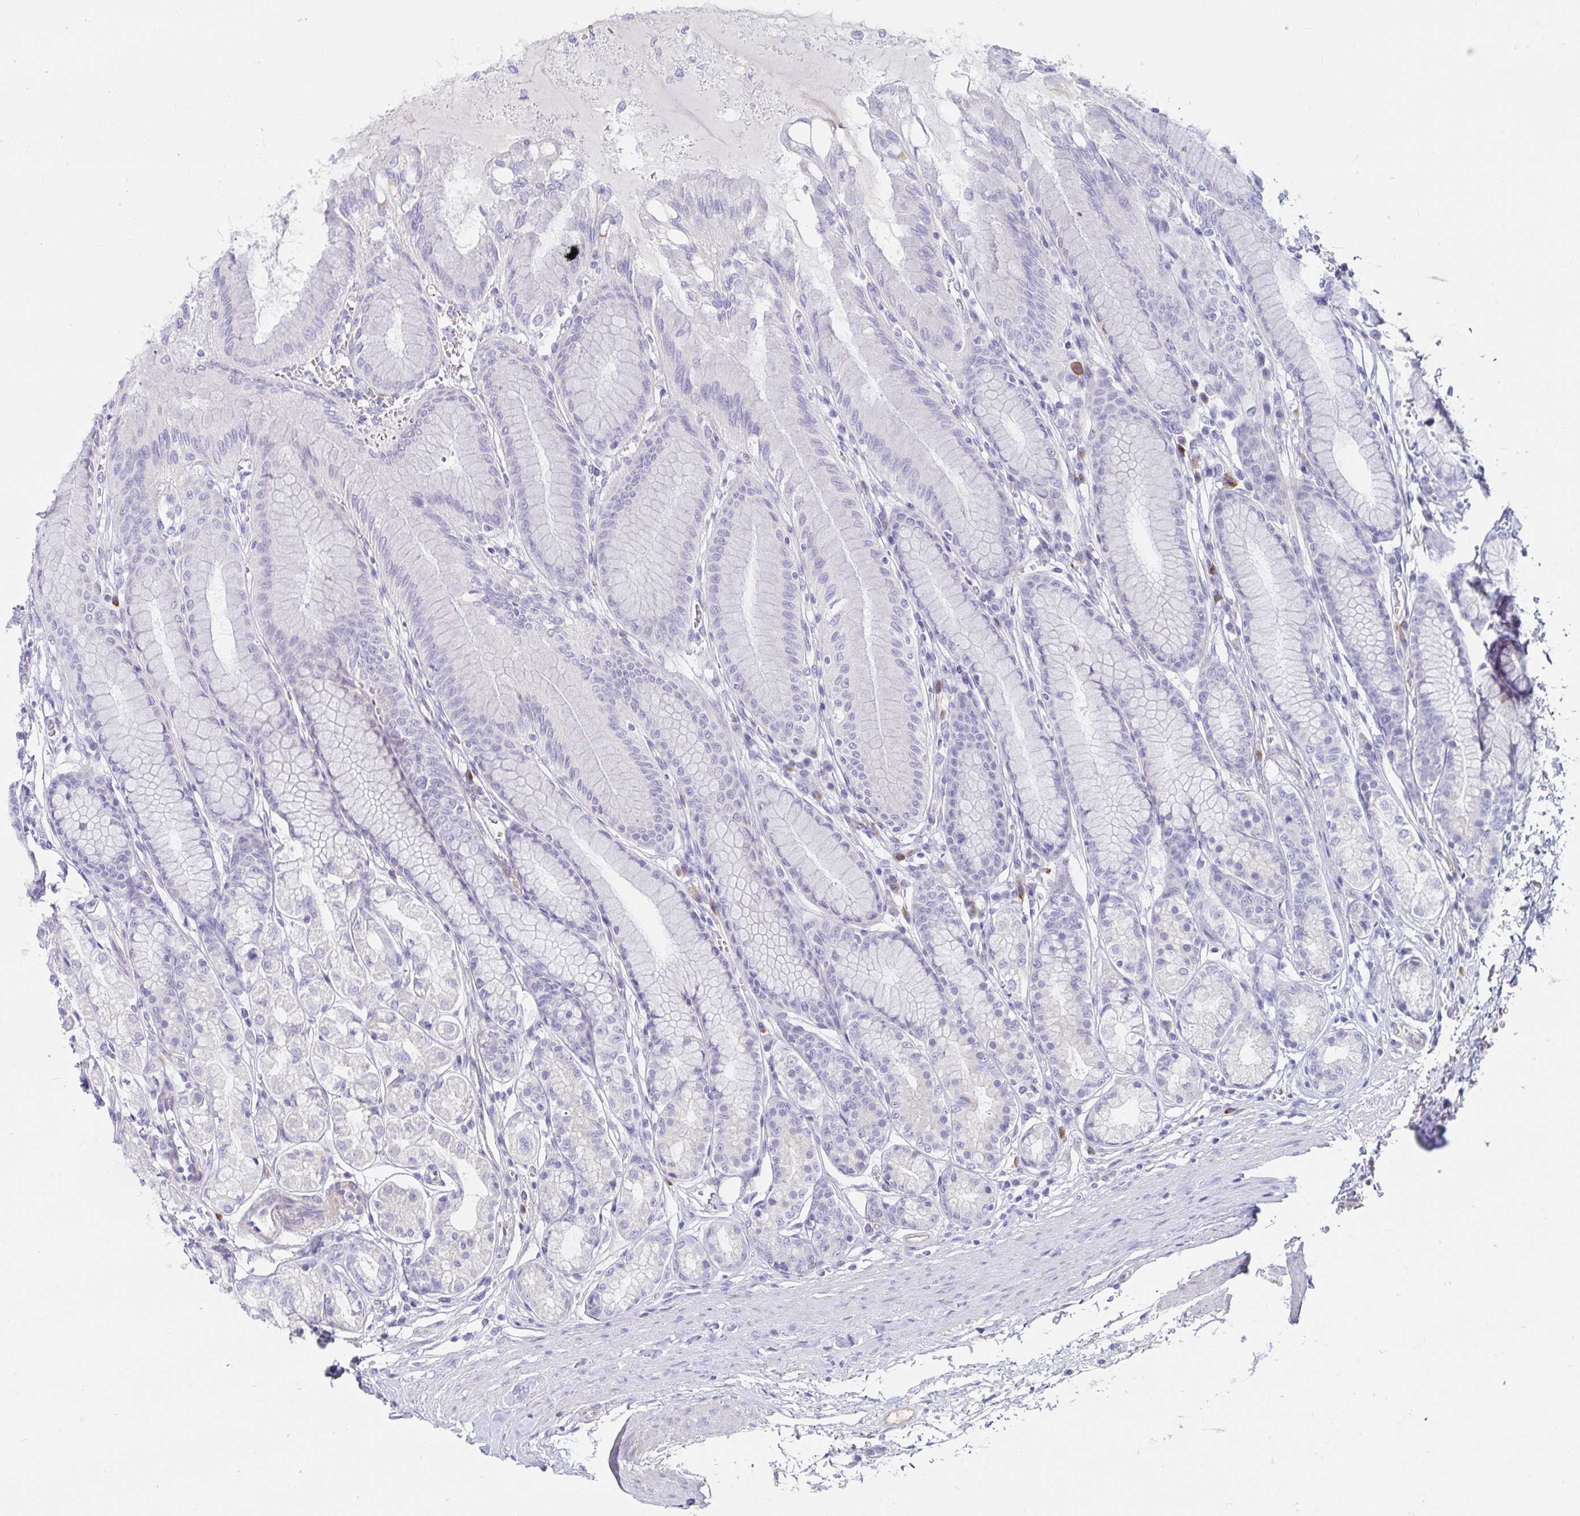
{"staining": {"intensity": "negative", "quantity": "none", "location": "none"}, "tissue": "stomach", "cell_type": "Glandular cells", "image_type": "normal", "snomed": [{"axis": "morphology", "description": "Normal tissue, NOS"}, {"axis": "topography", "description": "Stomach"}, {"axis": "topography", "description": "Stomach, lower"}], "caption": "Micrograph shows no protein expression in glandular cells of benign stomach.", "gene": "C4orf17", "patient": {"sex": "male", "age": 76}}